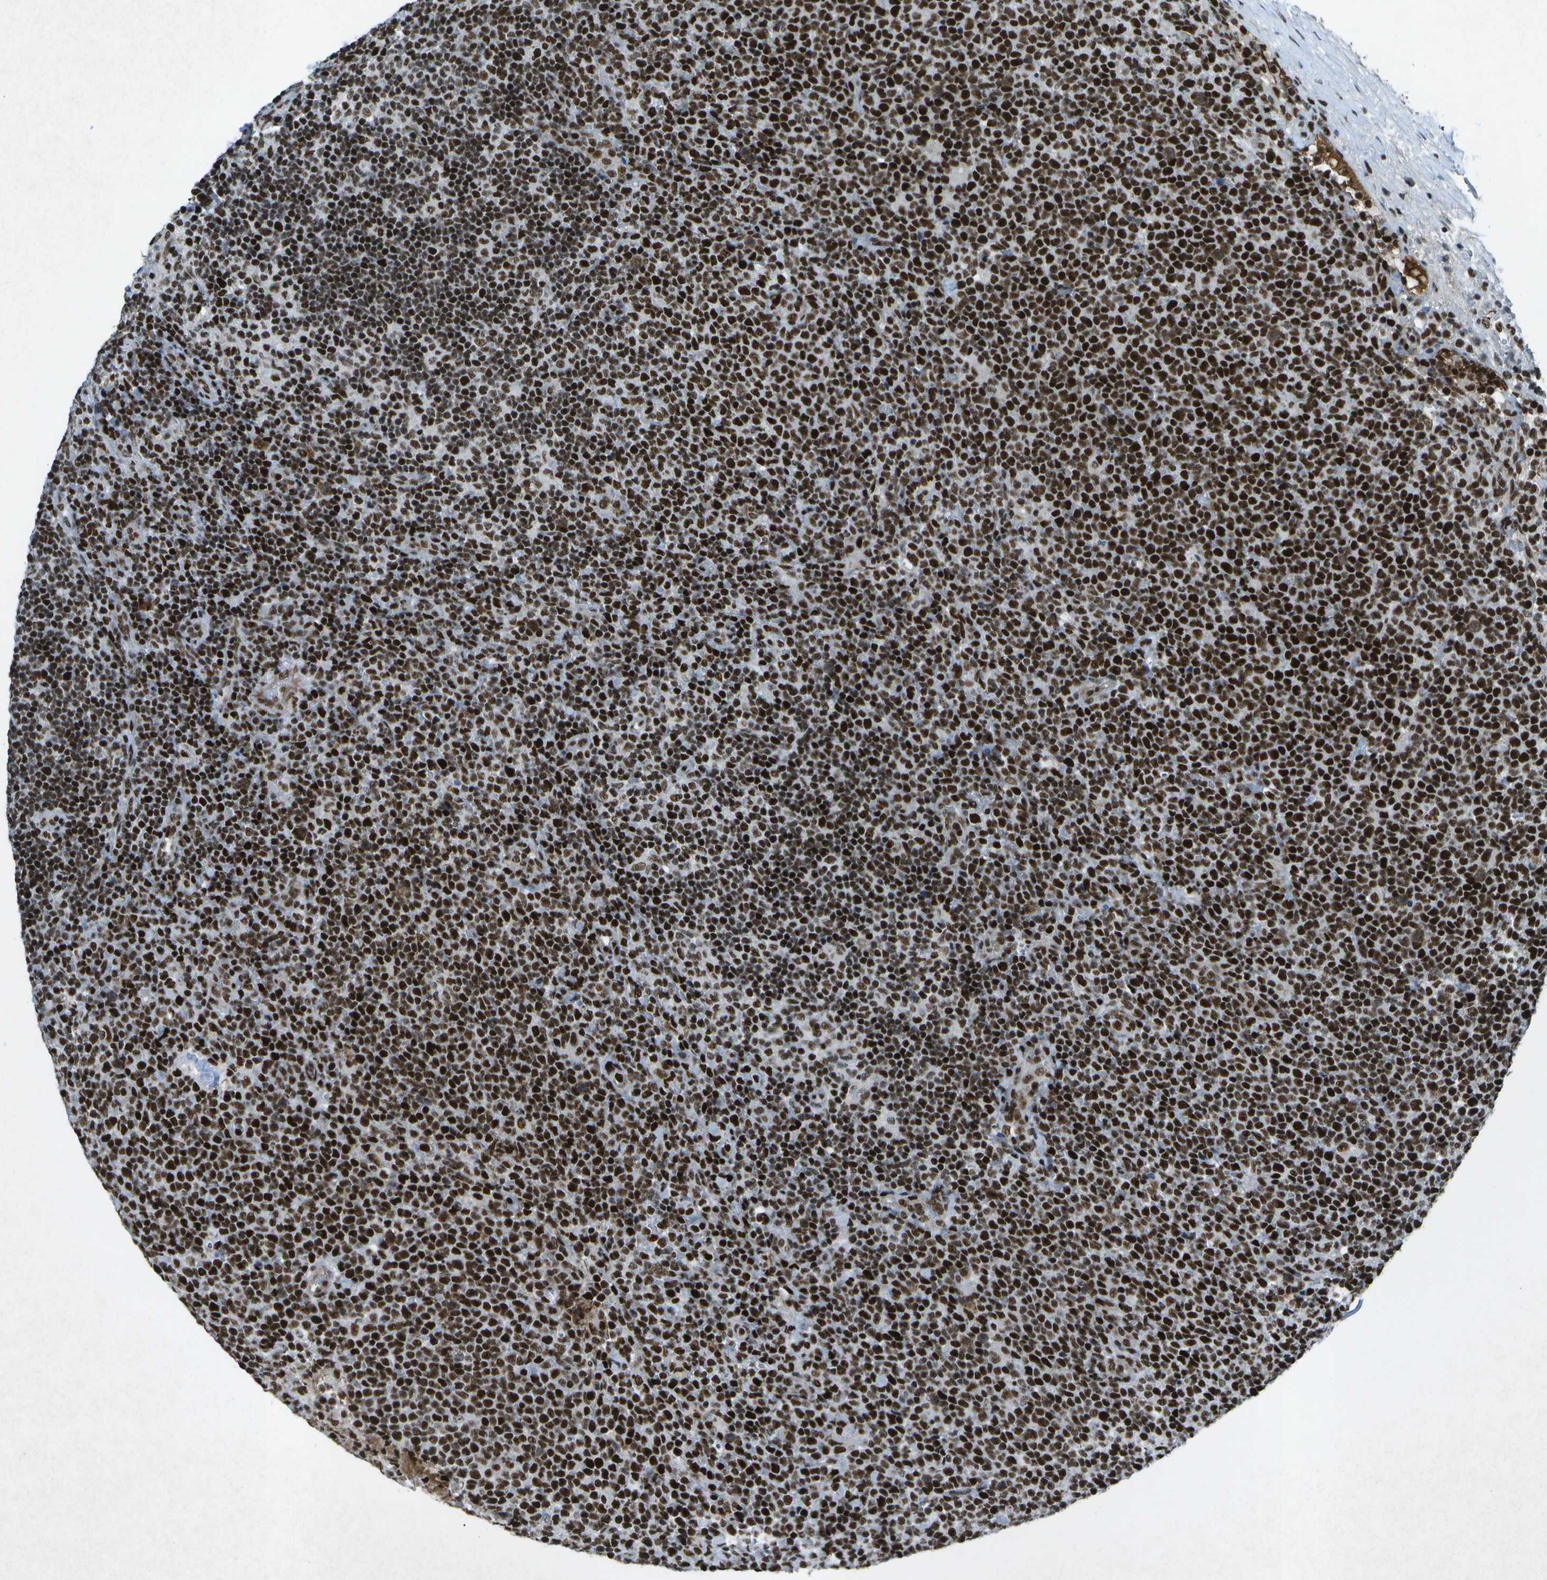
{"staining": {"intensity": "strong", "quantity": ">75%", "location": "nuclear"}, "tissue": "lymphoma", "cell_type": "Tumor cells", "image_type": "cancer", "snomed": [{"axis": "morphology", "description": "Malignant lymphoma, non-Hodgkin's type, High grade"}, {"axis": "topography", "description": "Lymph node"}], "caption": "This histopathology image displays IHC staining of human lymphoma, with high strong nuclear expression in approximately >75% of tumor cells.", "gene": "MTA2", "patient": {"sex": "male", "age": 61}}